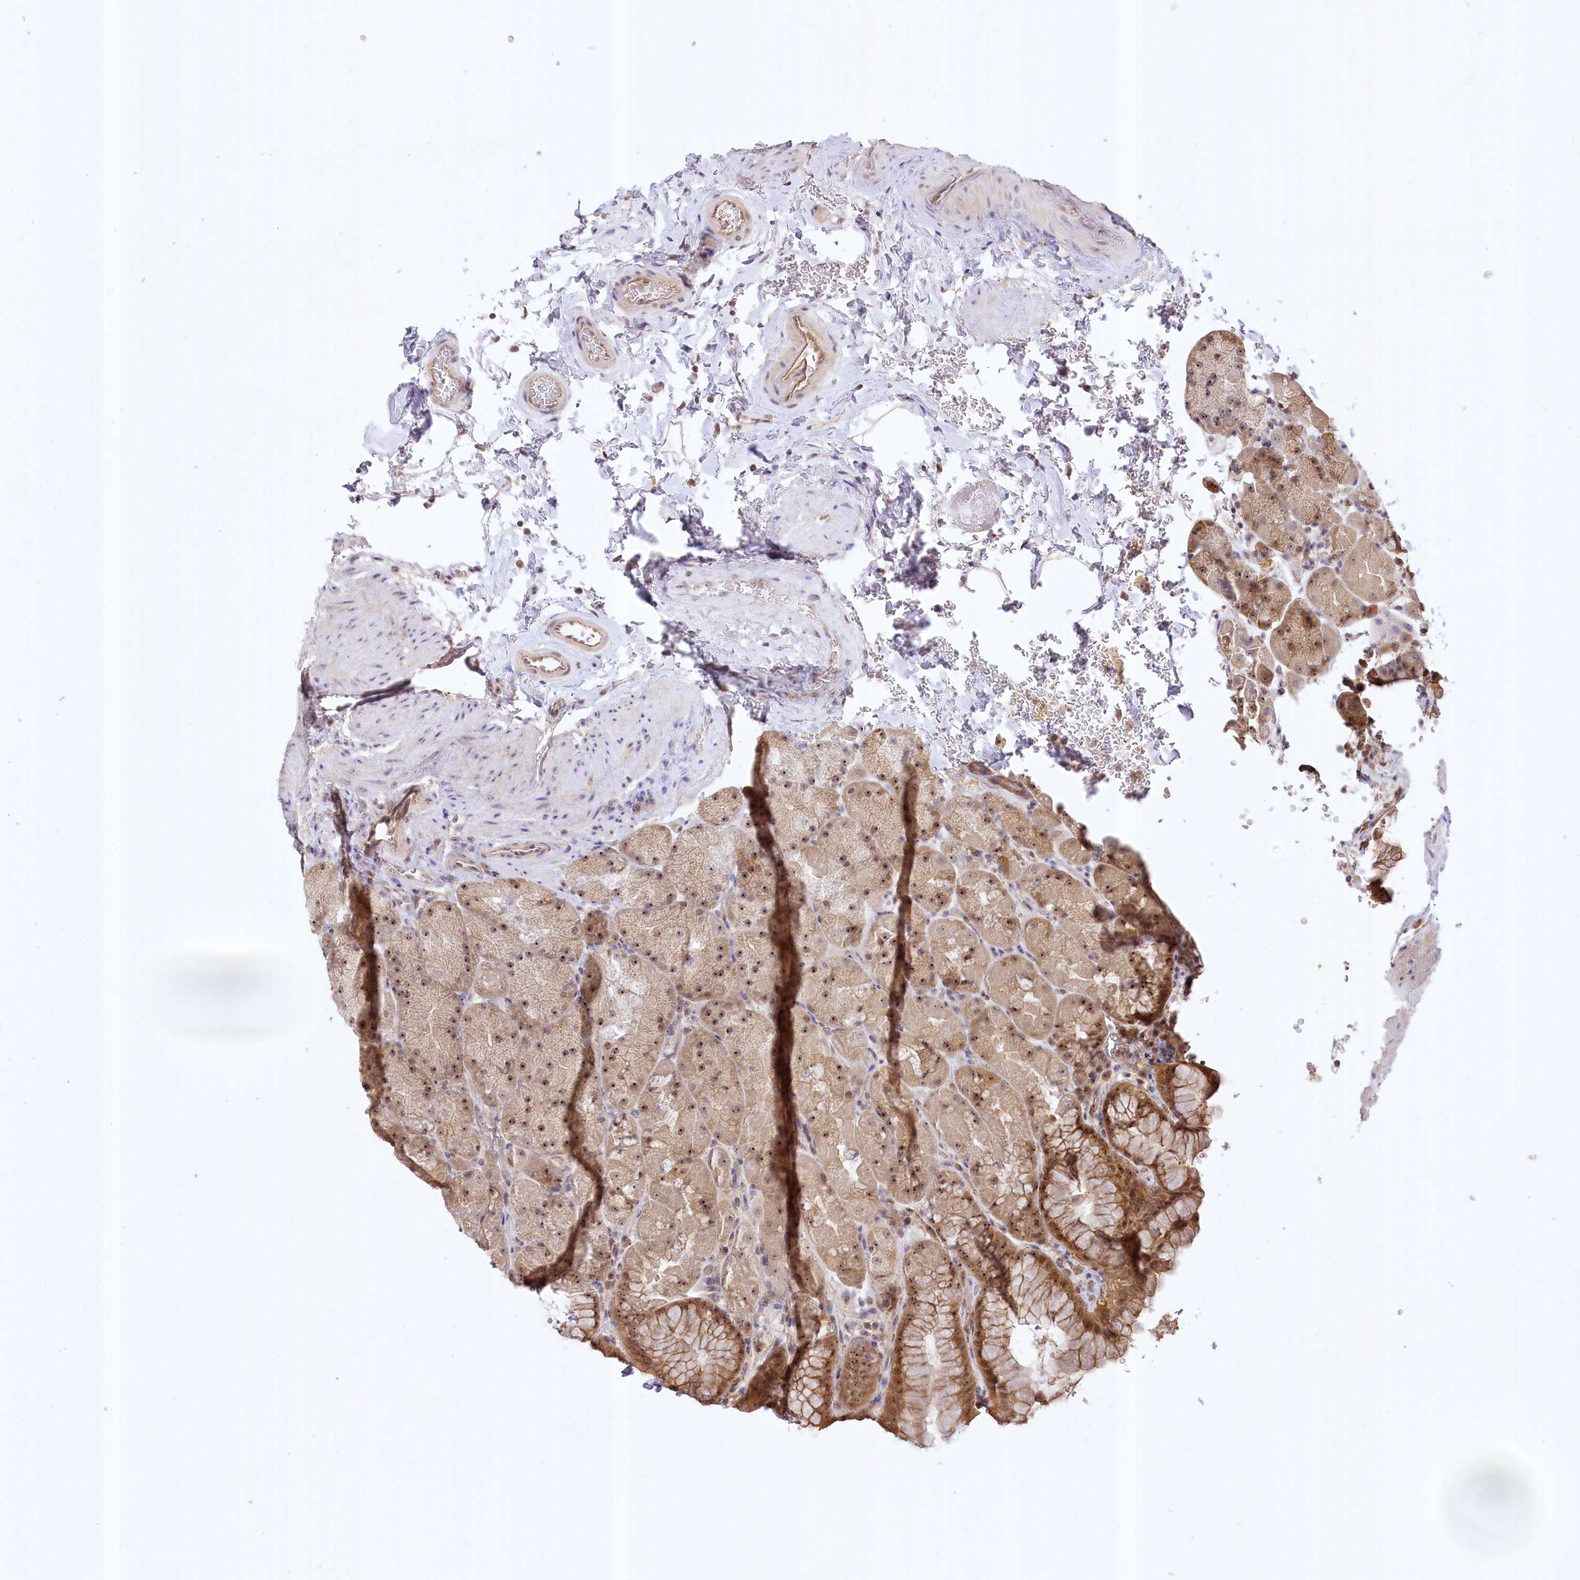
{"staining": {"intensity": "moderate", "quantity": ">75%", "location": "cytoplasmic/membranous,nuclear"}, "tissue": "stomach", "cell_type": "Glandular cells", "image_type": "normal", "snomed": [{"axis": "morphology", "description": "Normal tissue, NOS"}, {"axis": "topography", "description": "Stomach, upper"}, {"axis": "topography", "description": "Stomach, lower"}], "caption": "The micrograph reveals a brown stain indicating the presence of a protein in the cytoplasmic/membranous,nuclear of glandular cells in stomach.", "gene": "SERGEF", "patient": {"sex": "male", "age": 67}}